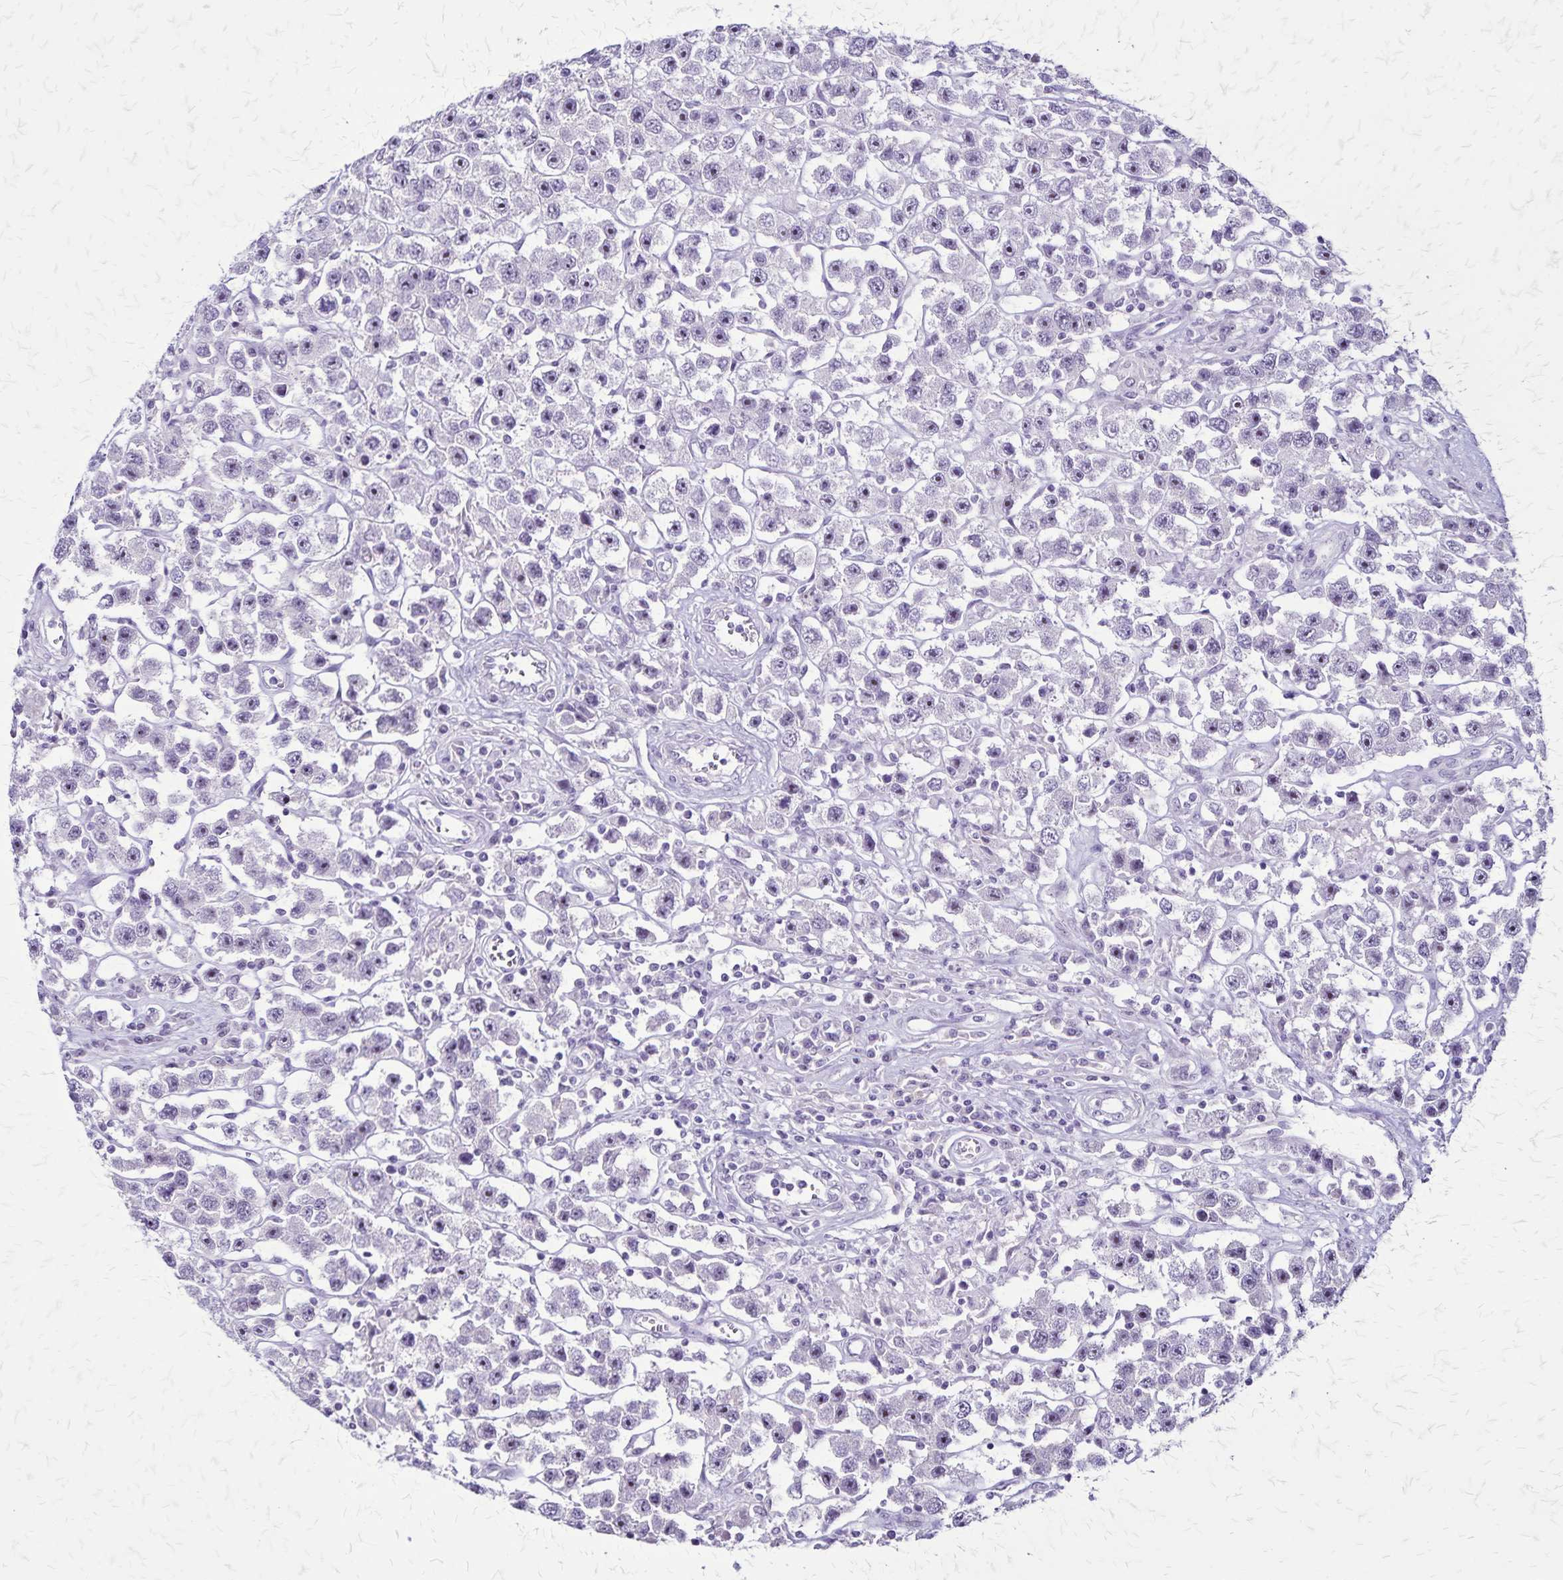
{"staining": {"intensity": "negative", "quantity": "none", "location": "none"}, "tissue": "testis cancer", "cell_type": "Tumor cells", "image_type": "cancer", "snomed": [{"axis": "morphology", "description": "Seminoma, NOS"}, {"axis": "topography", "description": "Testis"}], "caption": "A photomicrograph of testis cancer (seminoma) stained for a protein demonstrates no brown staining in tumor cells.", "gene": "OR51B5", "patient": {"sex": "male", "age": 45}}